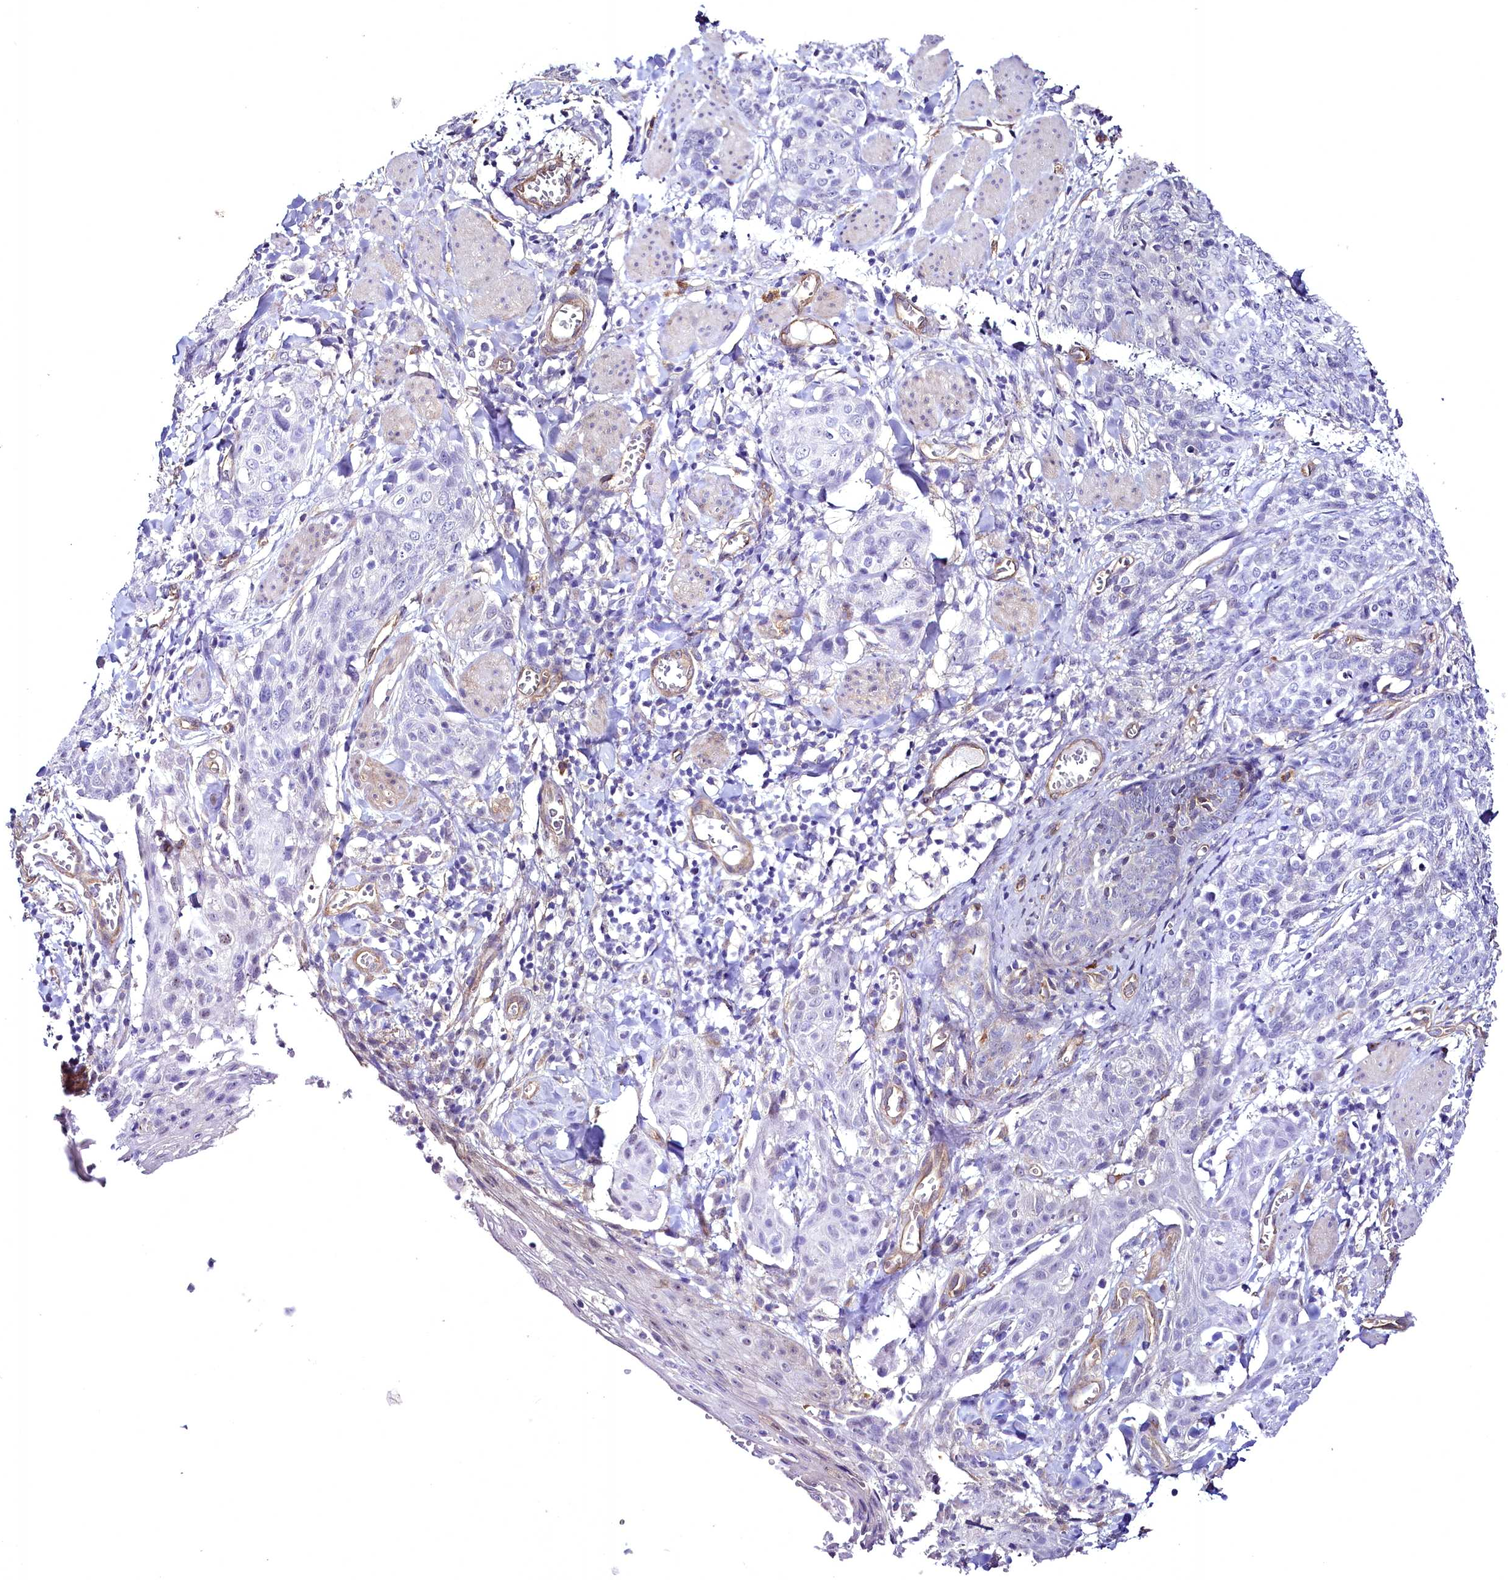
{"staining": {"intensity": "negative", "quantity": "none", "location": "none"}, "tissue": "skin cancer", "cell_type": "Tumor cells", "image_type": "cancer", "snomed": [{"axis": "morphology", "description": "Squamous cell carcinoma, NOS"}, {"axis": "topography", "description": "Skin"}, {"axis": "topography", "description": "Vulva"}], "caption": "Immunohistochemistry (IHC) of human skin cancer shows no staining in tumor cells.", "gene": "STXBP1", "patient": {"sex": "female", "age": 85}}